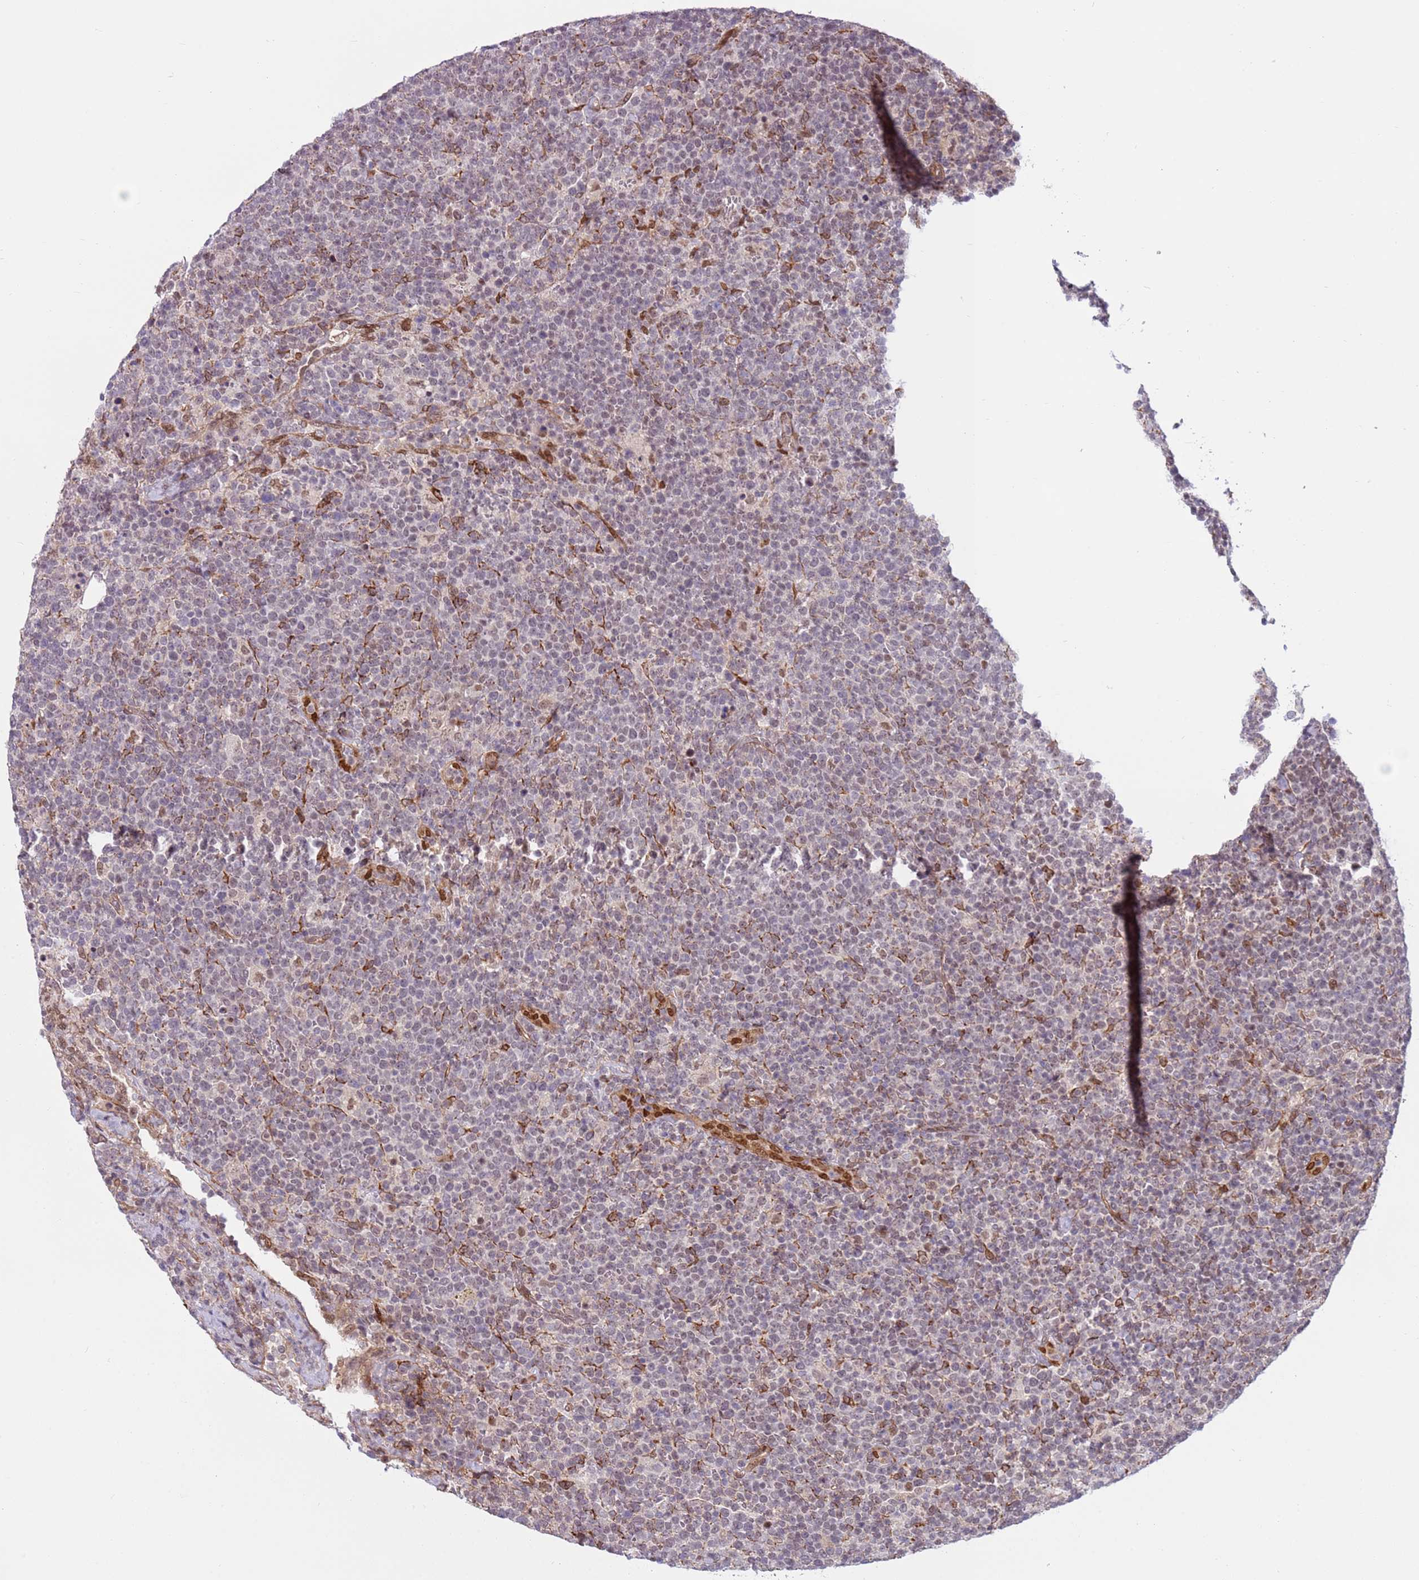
{"staining": {"intensity": "negative", "quantity": "none", "location": "none"}, "tissue": "lymphoma", "cell_type": "Tumor cells", "image_type": "cancer", "snomed": [{"axis": "morphology", "description": "Malignant lymphoma, non-Hodgkin's type, High grade"}, {"axis": "topography", "description": "Lymph node"}], "caption": "Tumor cells are negative for protein expression in human lymphoma.", "gene": "DCAF4", "patient": {"sex": "male", "age": 61}}